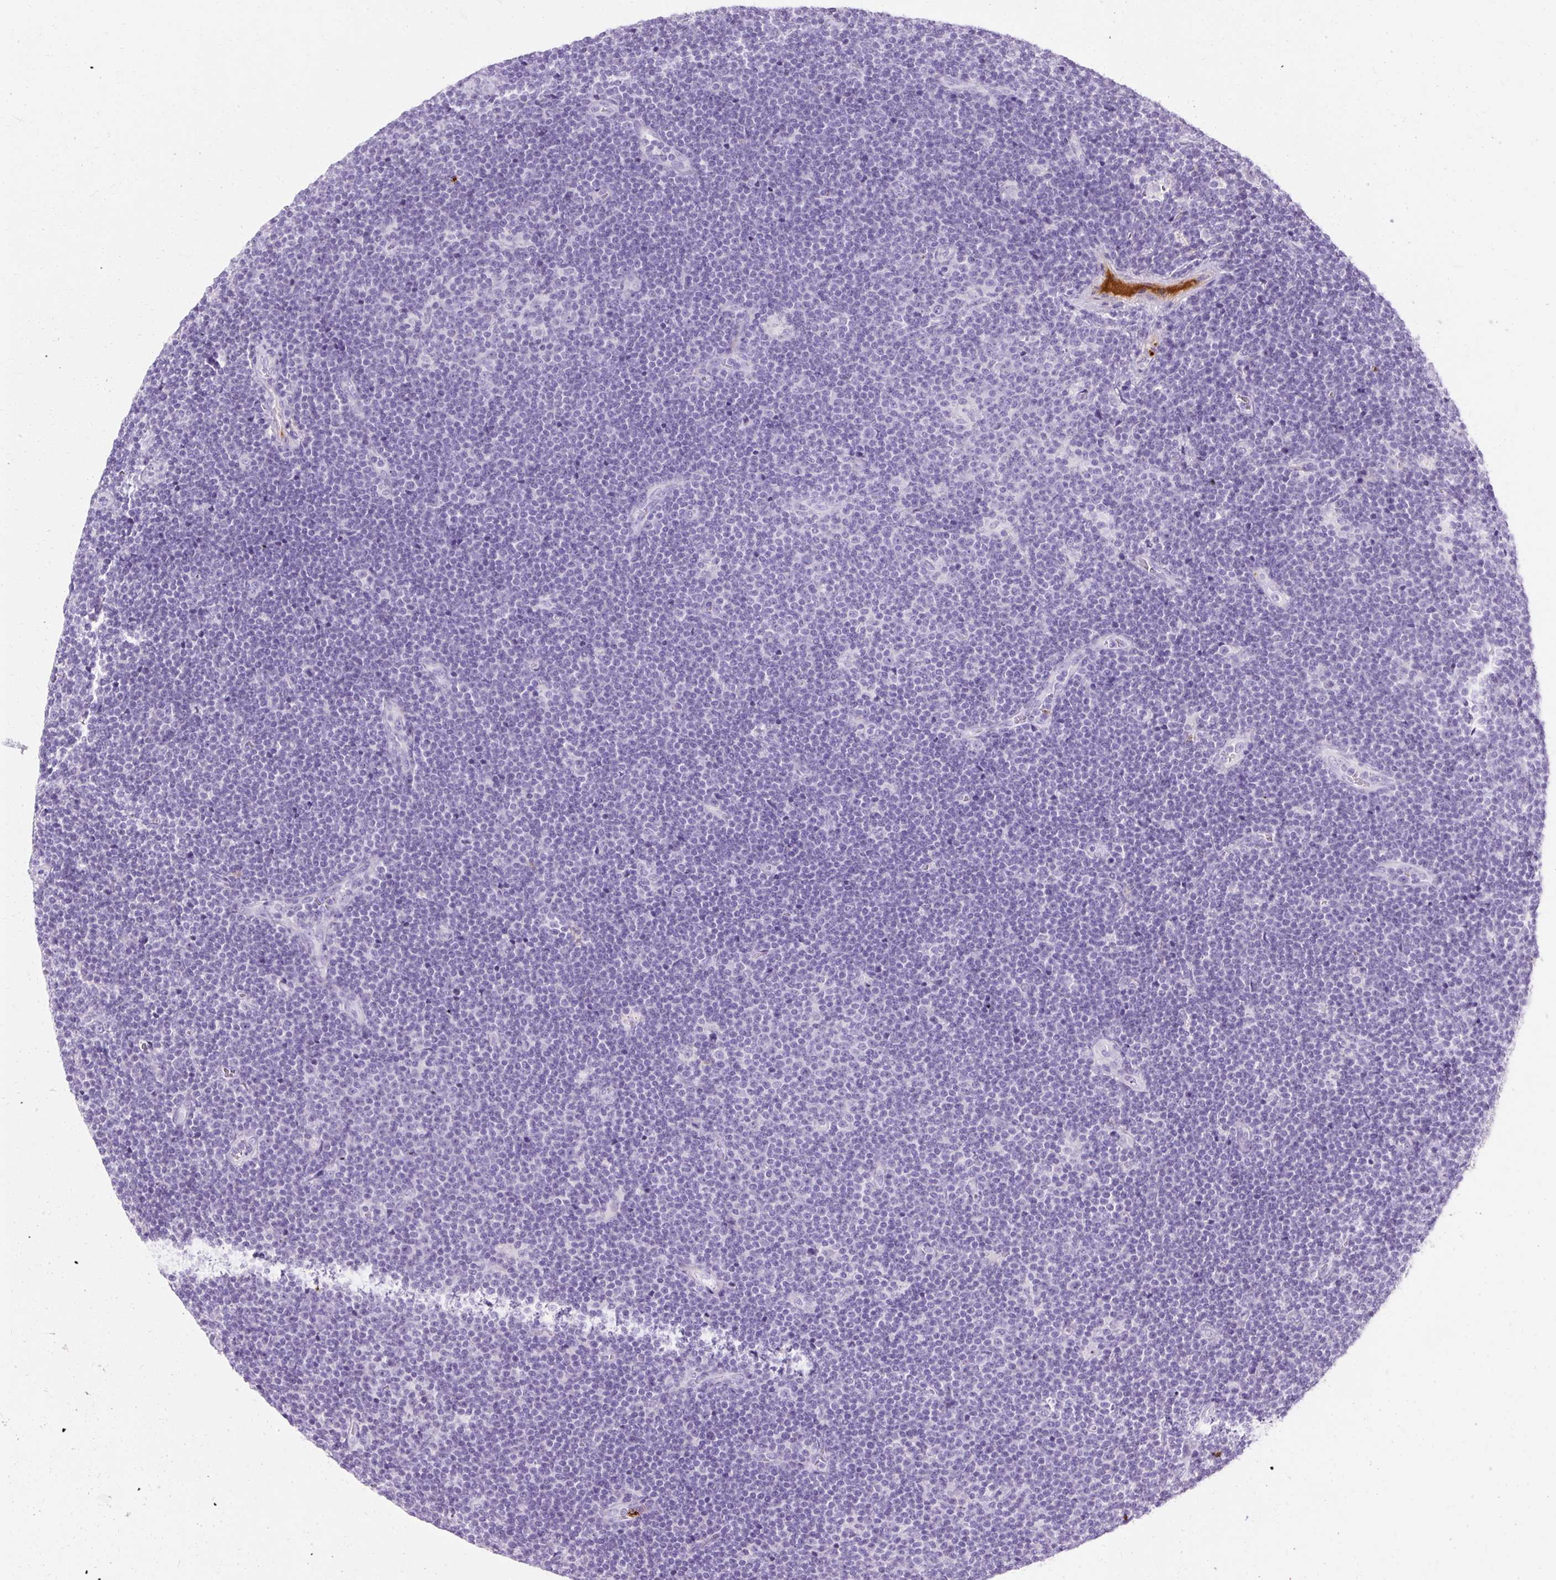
{"staining": {"intensity": "negative", "quantity": "none", "location": "none"}, "tissue": "lymphoma", "cell_type": "Tumor cells", "image_type": "cancer", "snomed": [{"axis": "morphology", "description": "Malignant lymphoma, non-Hodgkin's type, Low grade"}, {"axis": "topography", "description": "Lymph node"}], "caption": "Tumor cells are negative for brown protein staining in malignant lymphoma, non-Hodgkin's type (low-grade).", "gene": "DEFA1", "patient": {"sex": "male", "age": 48}}